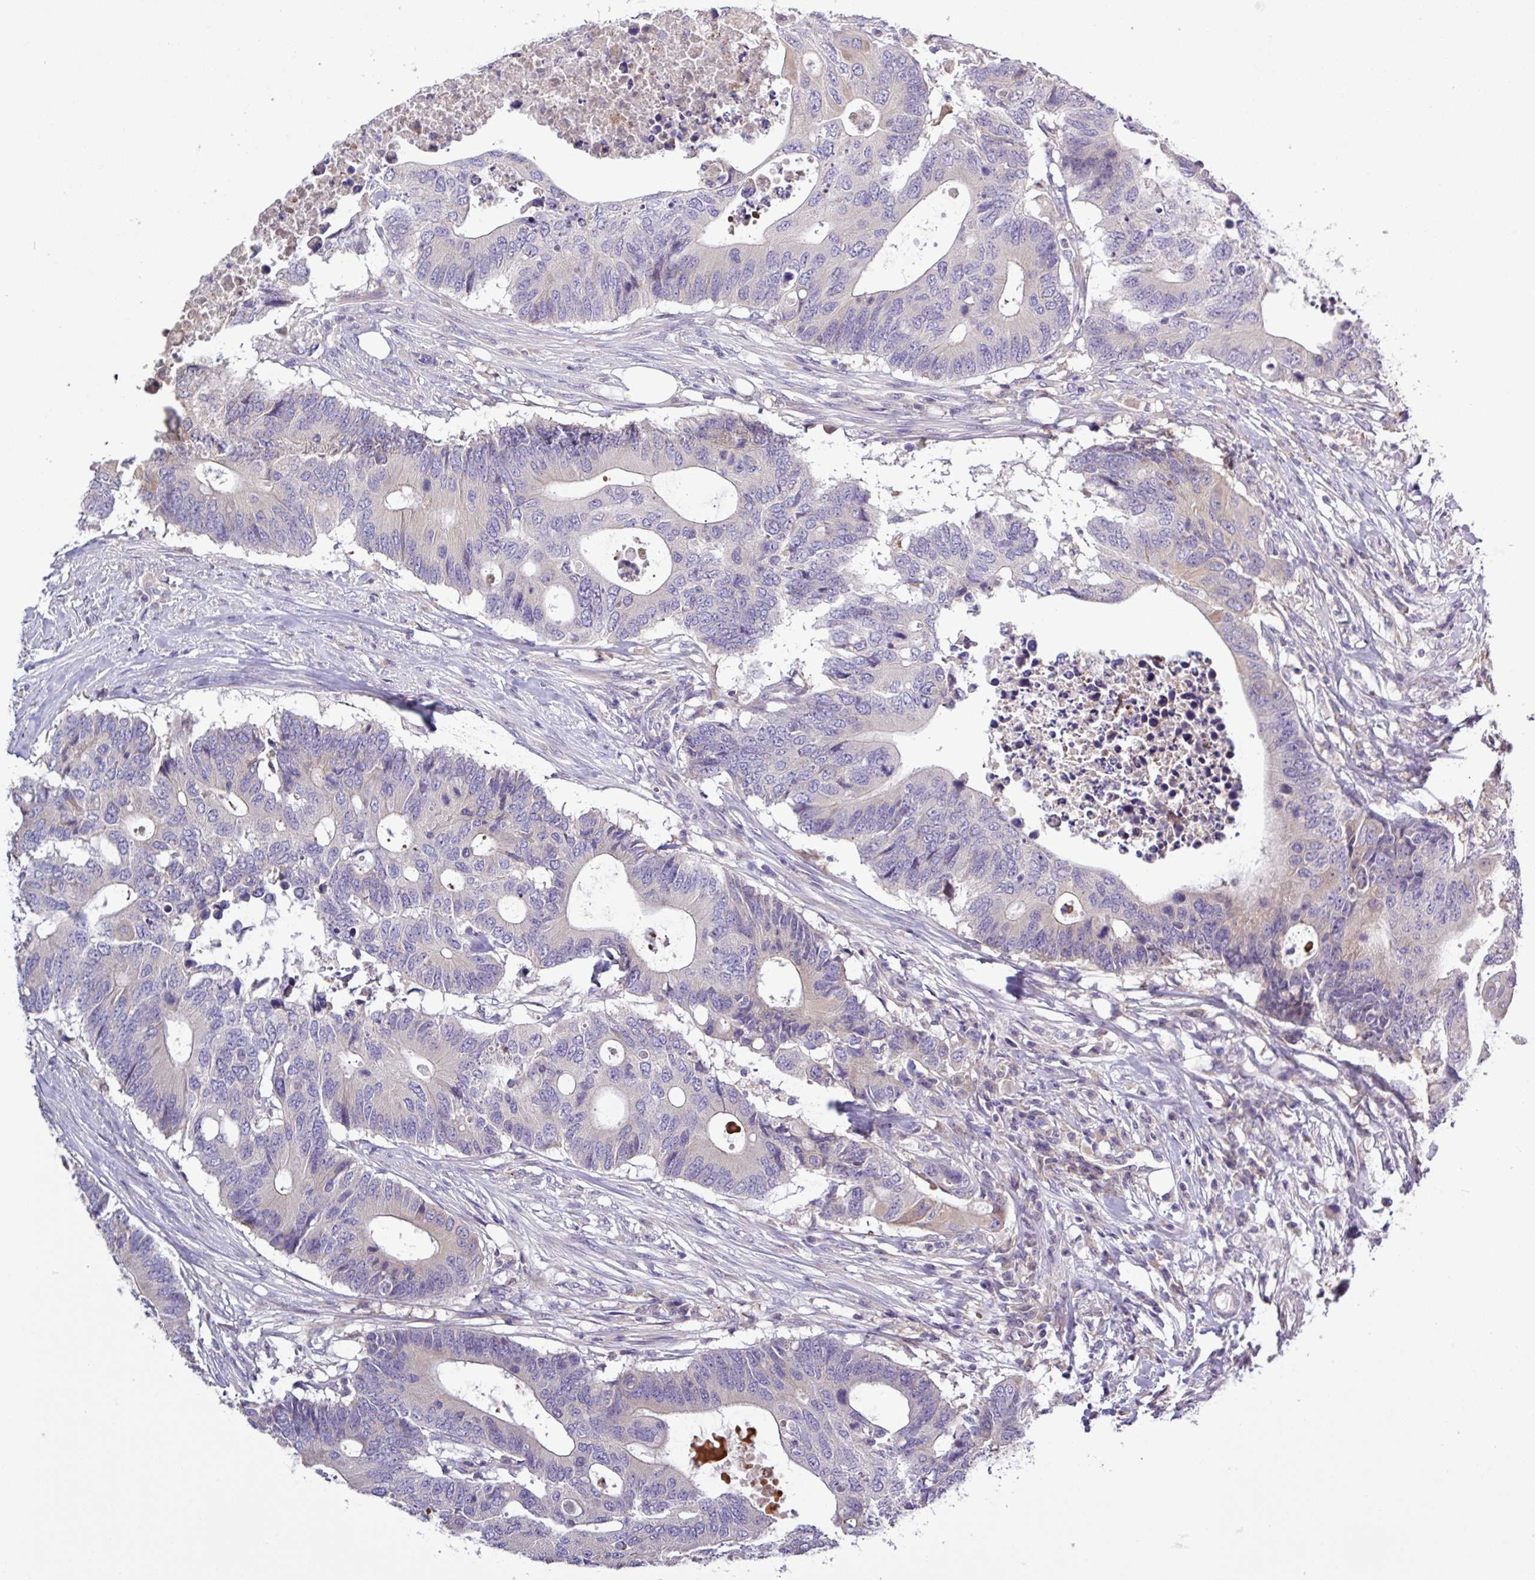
{"staining": {"intensity": "weak", "quantity": "<25%", "location": "cytoplasmic/membranous"}, "tissue": "colorectal cancer", "cell_type": "Tumor cells", "image_type": "cancer", "snomed": [{"axis": "morphology", "description": "Adenocarcinoma, NOS"}, {"axis": "topography", "description": "Colon"}], "caption": "Immunohistochemistry histopathology image of neoplastic tissue: adenocarcinoma (colorectal) stained with DAB (3,3'-diaminobenzidine) shows no significant protein staining in tumor cells. Nuclei are stained in blue.", "gene": "SFTPB", "patient": {"sex": "male", "age": 71}}